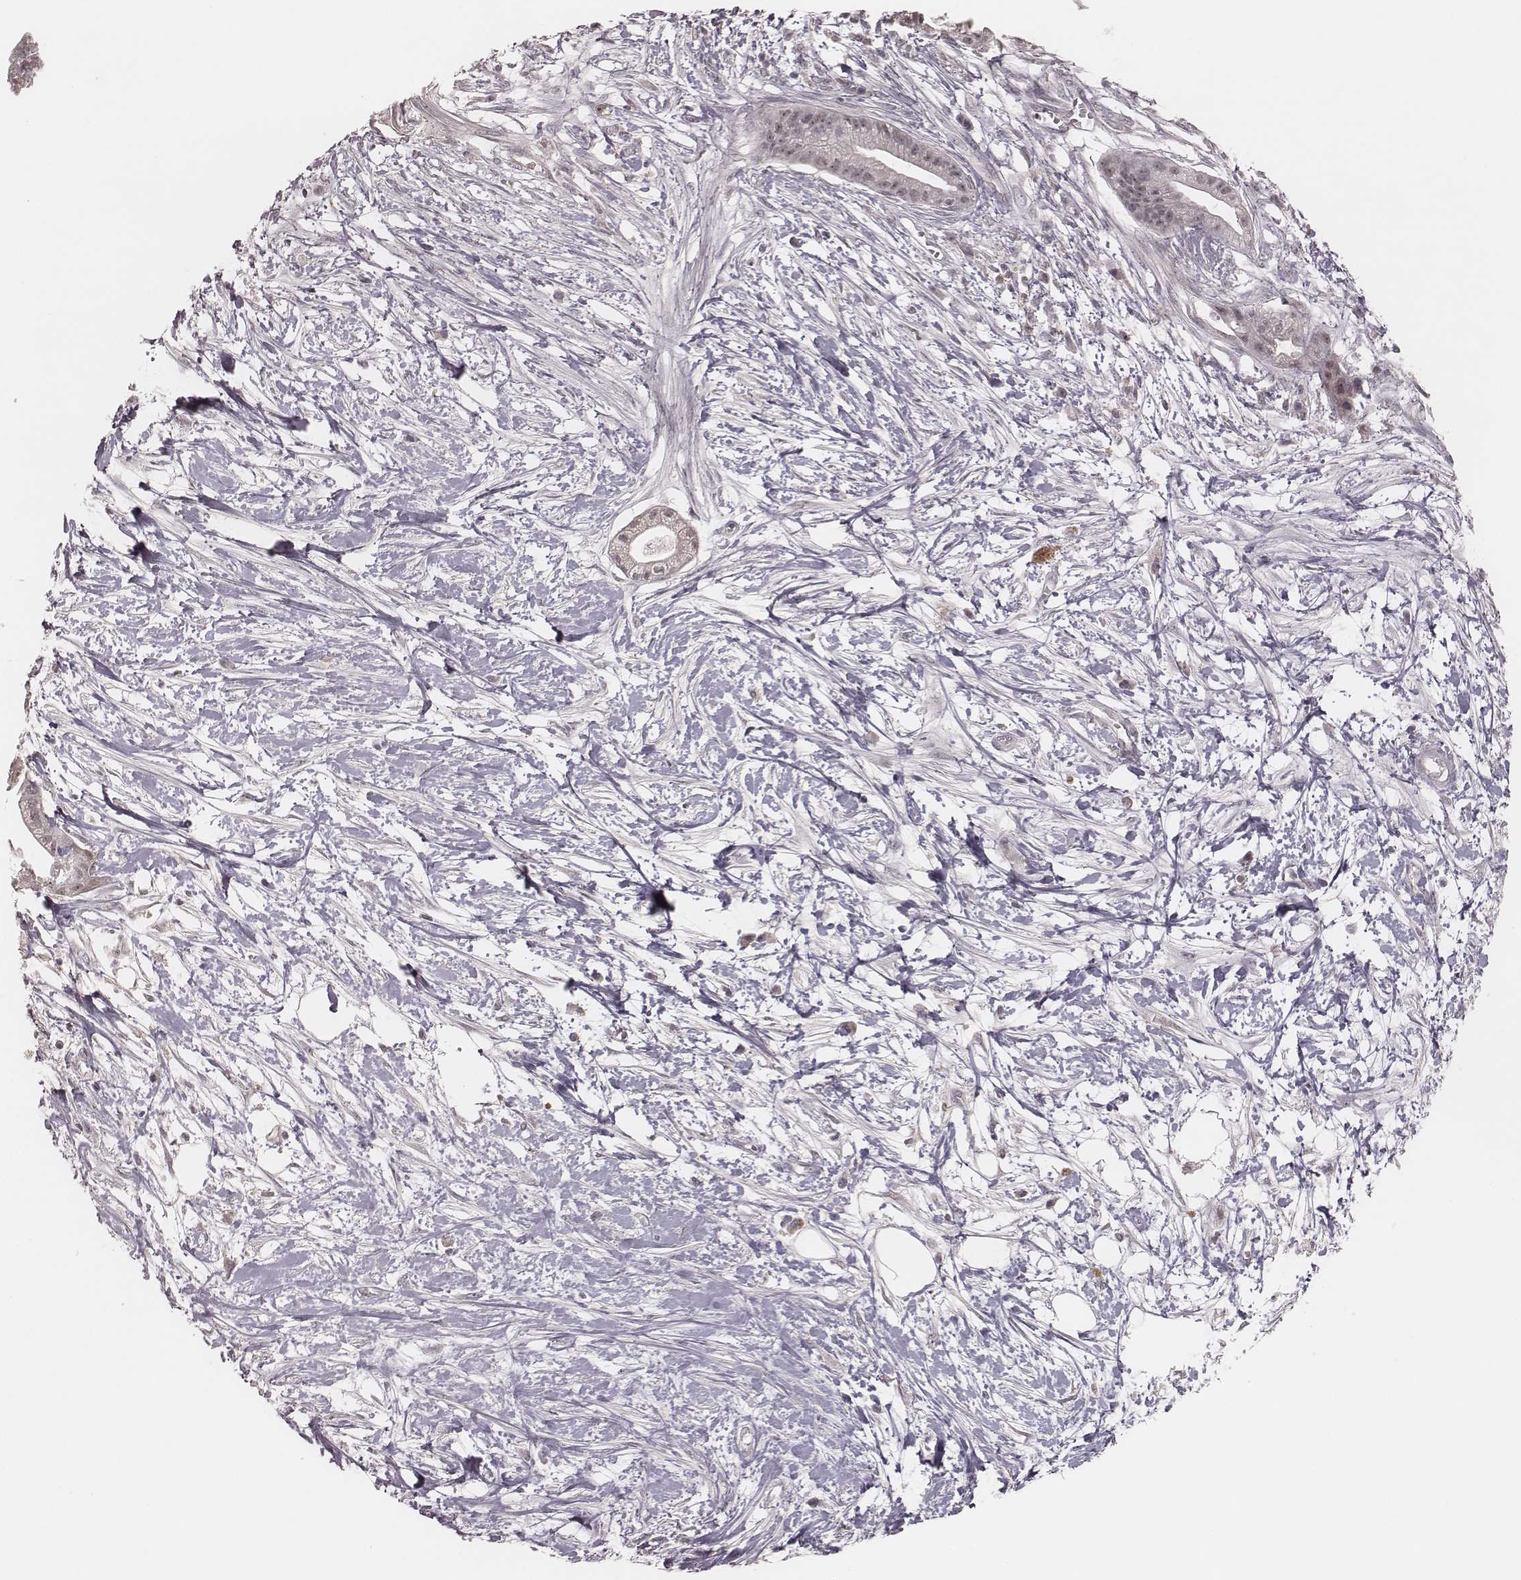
{"staining": {"intensity": "negative", "quantity": "none", "location": "none"}, "tissue": "pancreatic cancer", "cell_type": "Tumor cells", "image_type": "cancer", "snomed": [{"axis": "morphology", "description": "Normal tissue, NOS"}, {"axis": "morphology", "description": "Adenocarcinoma, NOS"}, {"axis": "topography", "description": "Lymph node"}, {"axis": "topography", "description": "Pancreas"}], "caption": "Protein analysis of adenocarcinoma (pancreatic) shows no significant staining in tumor cells. (Immunohistochemistry, brightfield microscopy, high magnification).", "gene": "FAM13B", "patient": {"sex": "female", "age": 58}}